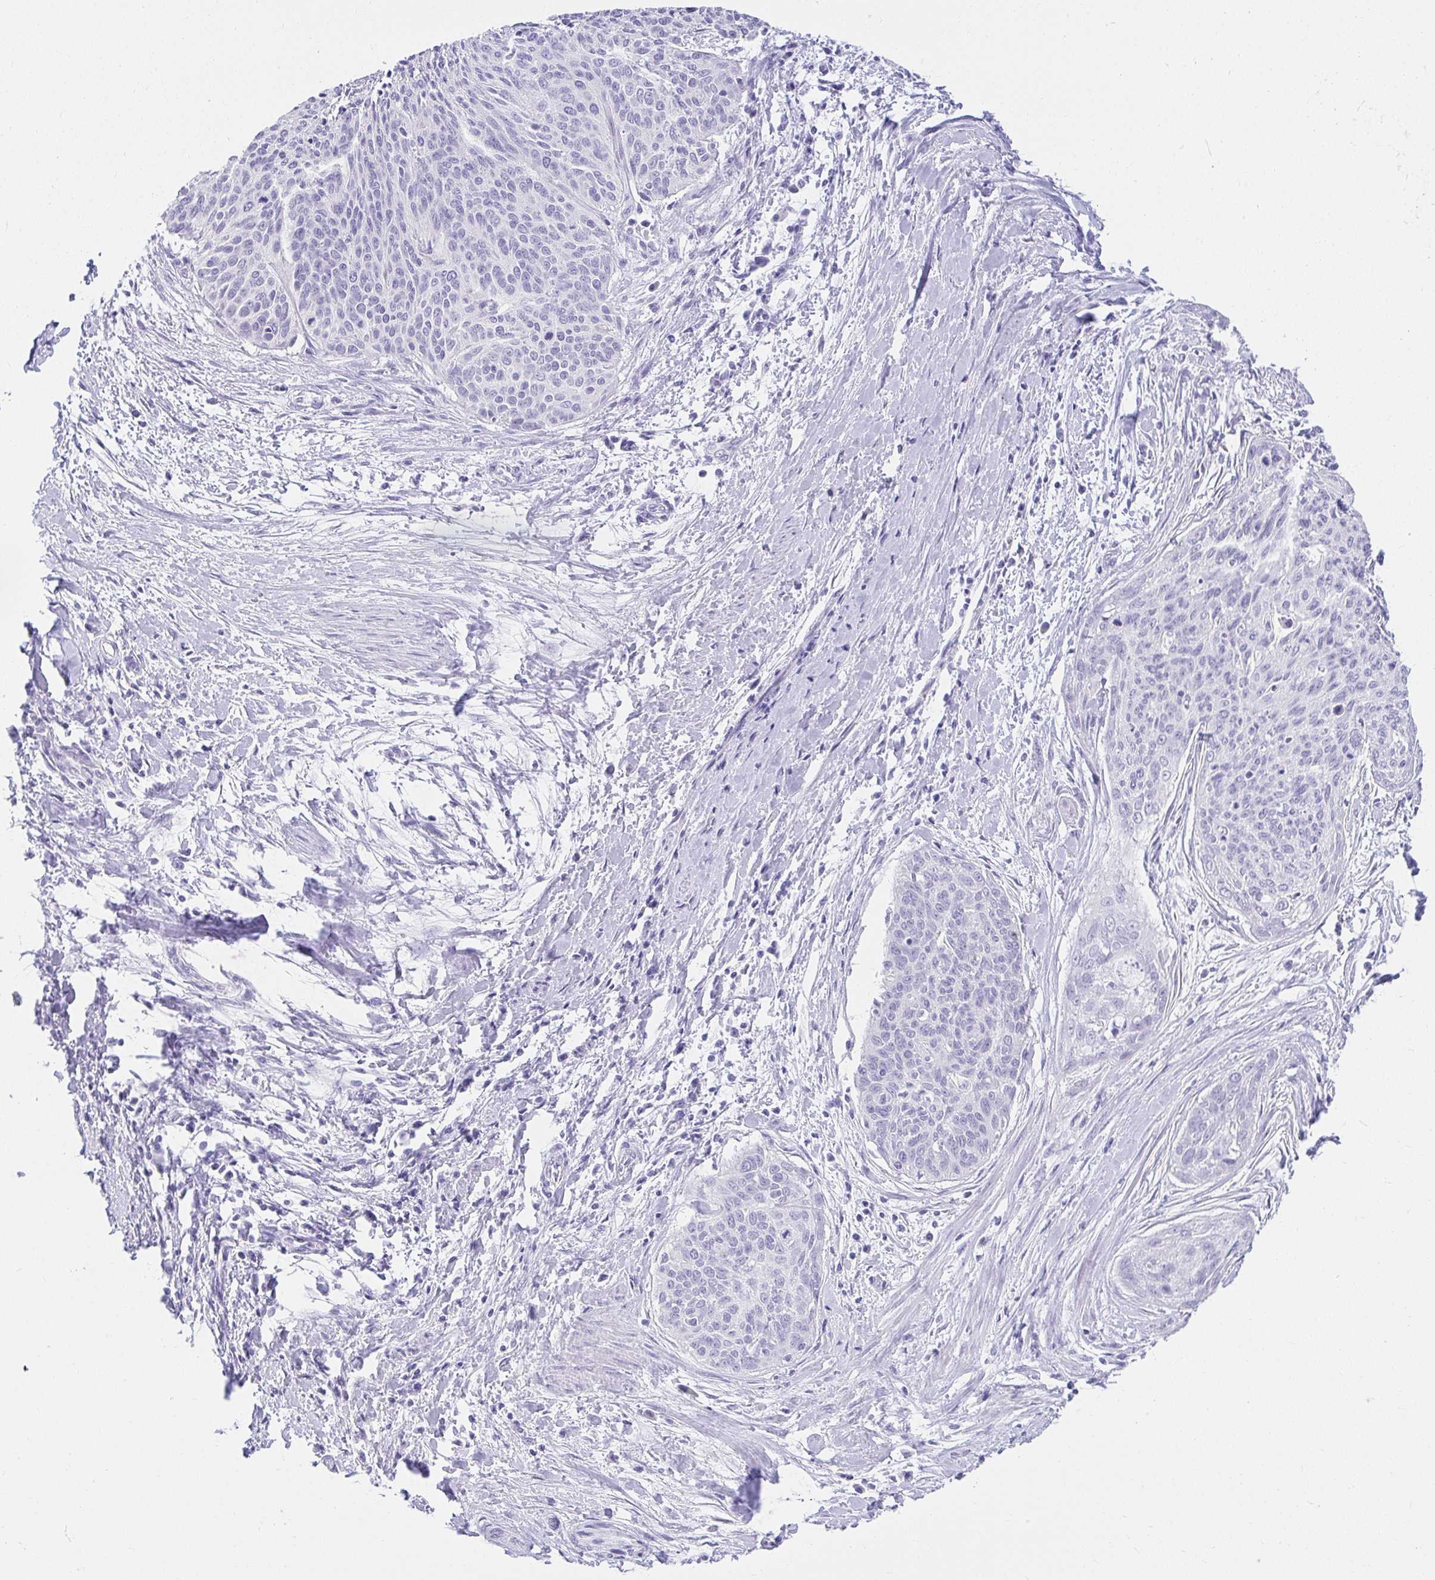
{"staining": {"intensity": "negative", "quantity": "none", "location": "none"}, "tissue": "cervical cancer", "cell_type": "Tumor cells", "image_type": "cancer", "snomed": [{"axis": "morphology", "description": "Squamous cell carcinoma, NOS"}, {"axis": "topography", "description": "Cervix"}], "caption": "An immunohistochemistry photomicrograph of cervical squamous cell carcinoma is shown. There is no staining in tumor cells of cervical squamous cell carcinoma.", "gene": "VGLL1", "patient": {"sex": "female", "age": 55}}